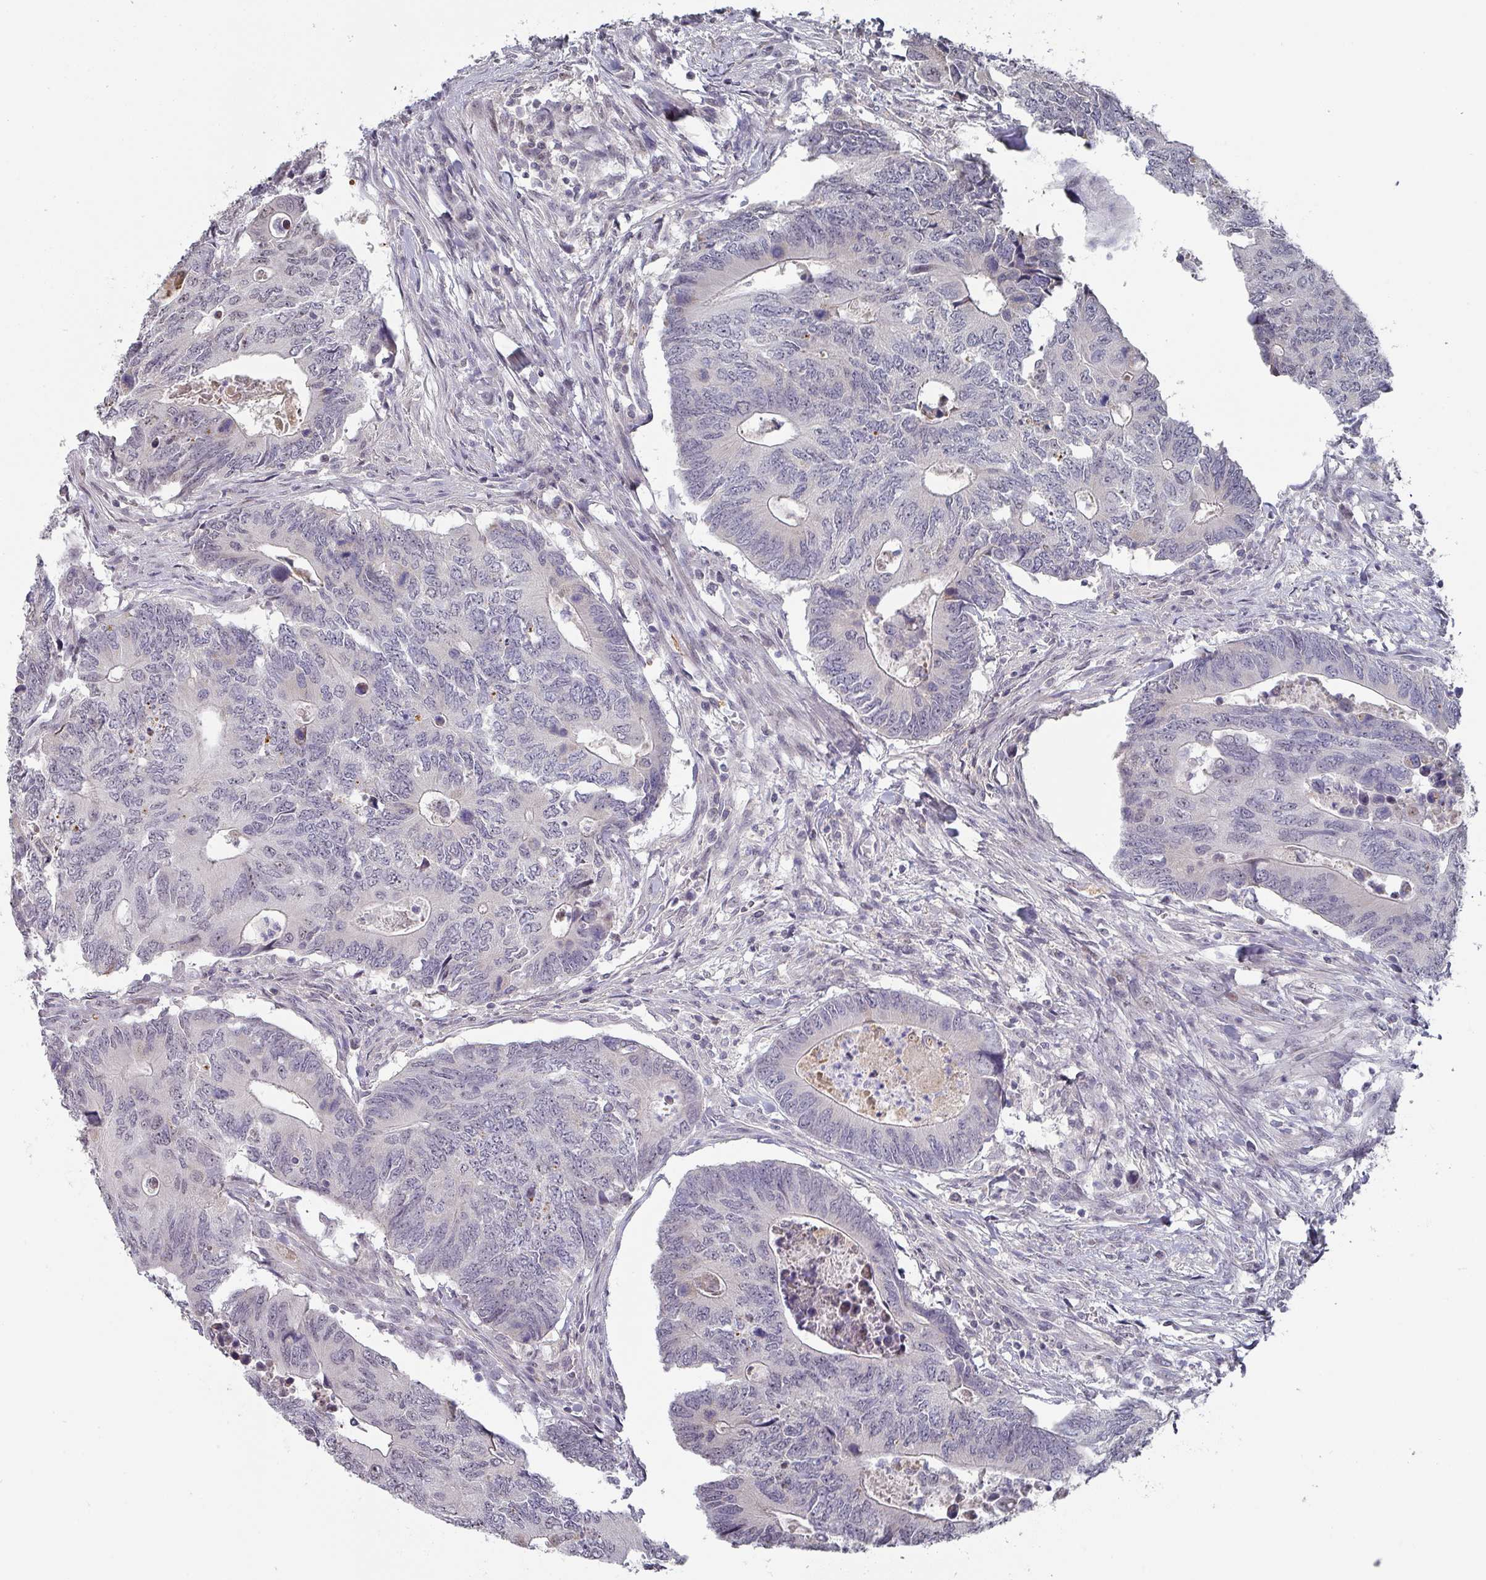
{"staining": {"intensity": "negative", "quantity": "none", "location": "none"}, "tissue": "colorectal cancer", "cell_type": "Tumor cells", "image_type": "cancer", "snomed": [{"axis": "morphology", "description": "Adenocarcinoma, NOS"}, {"axis": "topography", "description": "Colon"}], "caption": "High magnification brightfield microscopy of colorectal adenocarcinoma stained with DAB (brown) and counterstained with hematoxylin (blue): tumor cells show no significant positivity.", "gene": "ZNF654", "patient": {"sex": "male", "age": 87}}